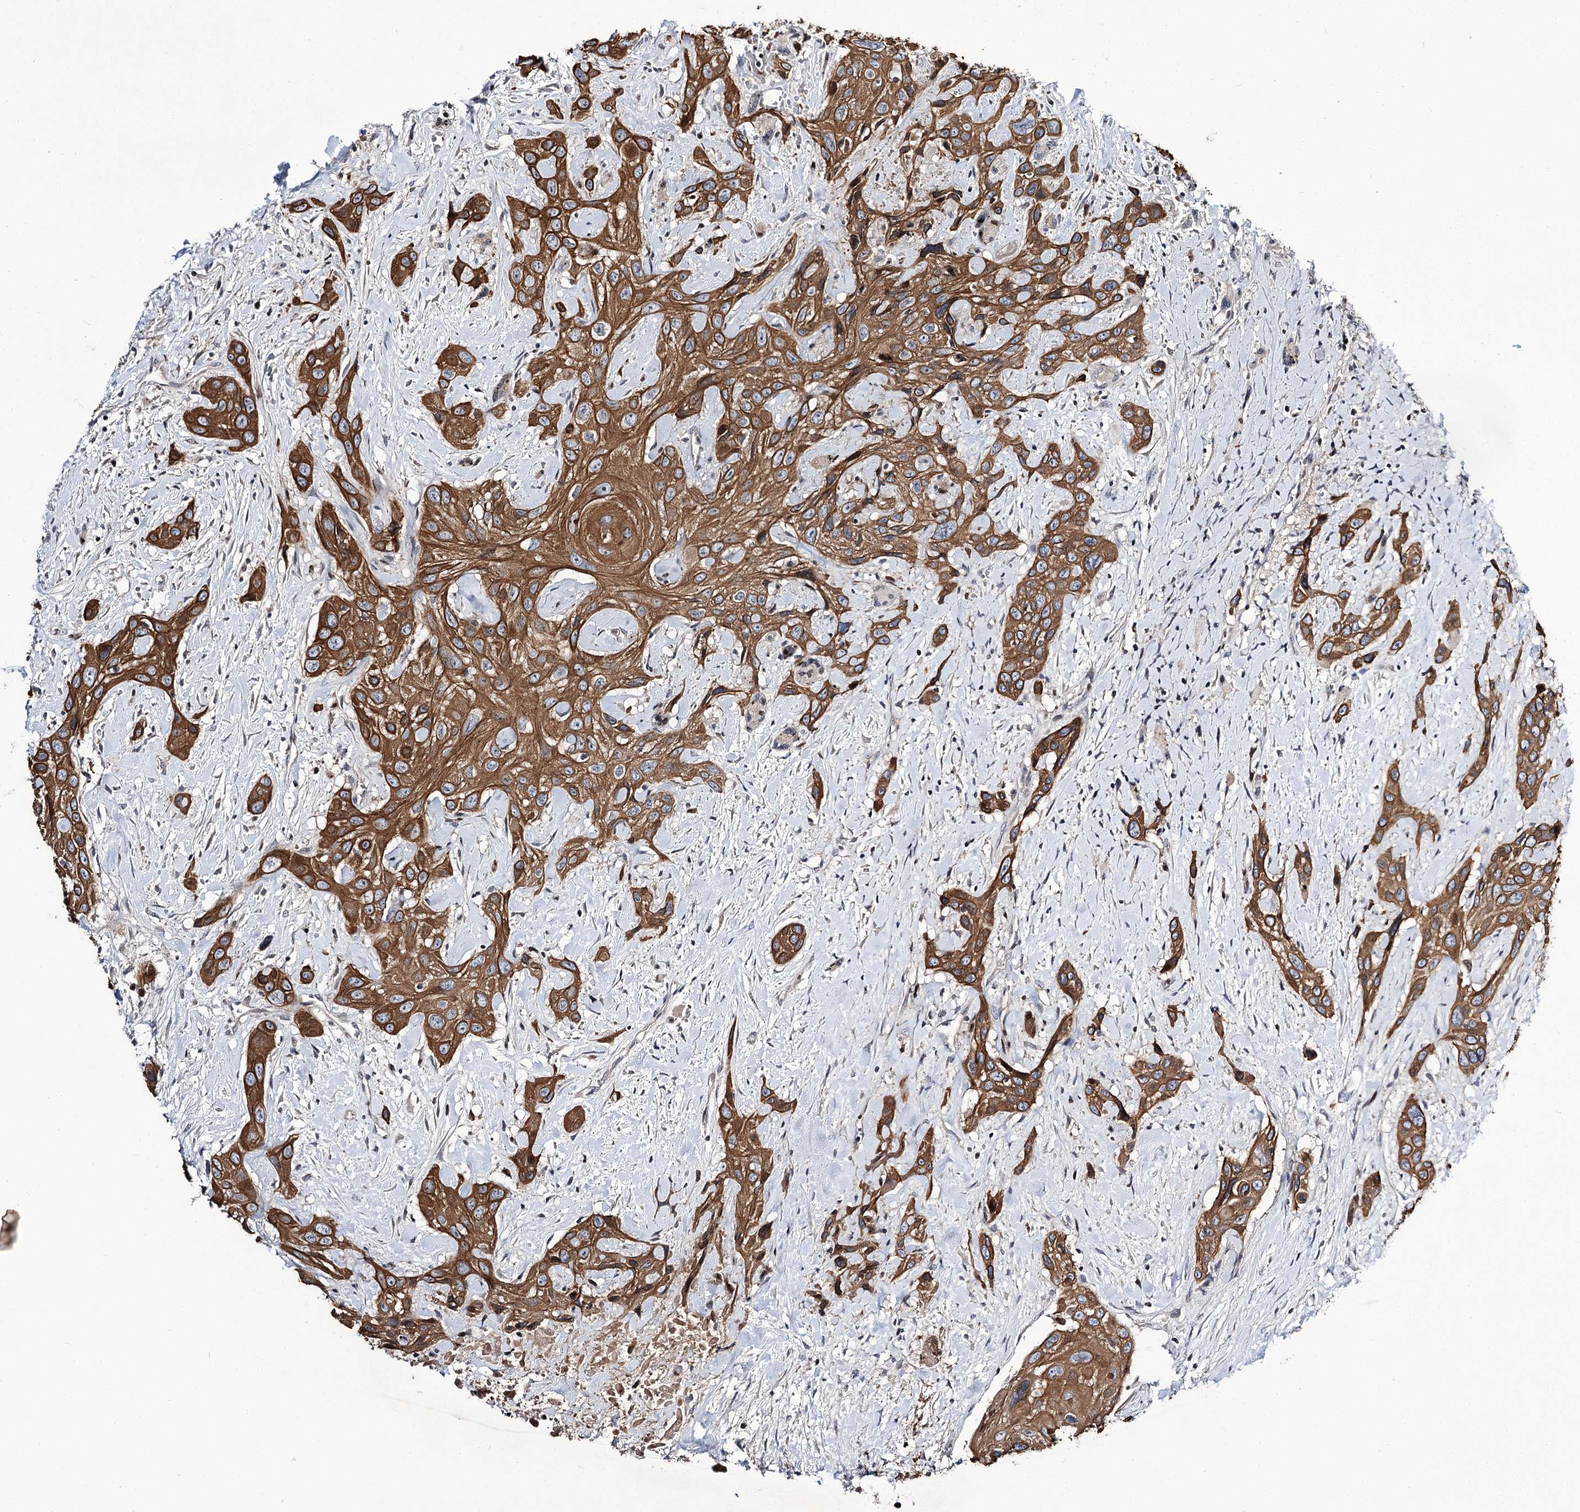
{"staining": {"intensity": "strong", "quantity": ">75%", "location": "cytoplasmic/membranous"}, "tissue": "head and neck cancer", "cell_type": "Tumor cells", "image_type": "cancer", "snomed": [{"axis": "morphology", "description": "Squamous cell carcinoma, NOS"}, {"axis": "topography", "description": "Head-Neck"}], "caption": "High-magnification brightfield microscopy of squamous cell carcinoma (head and neck) stained with DAB (brown) and counterstained with hematoxylin (blue). tumor cells exhibit strong cytoplasmic/membranous positivity is identified in approximately>75% of cells.", "gene": "ITFG2", "patient": {"sex": "male", "age": 81}}